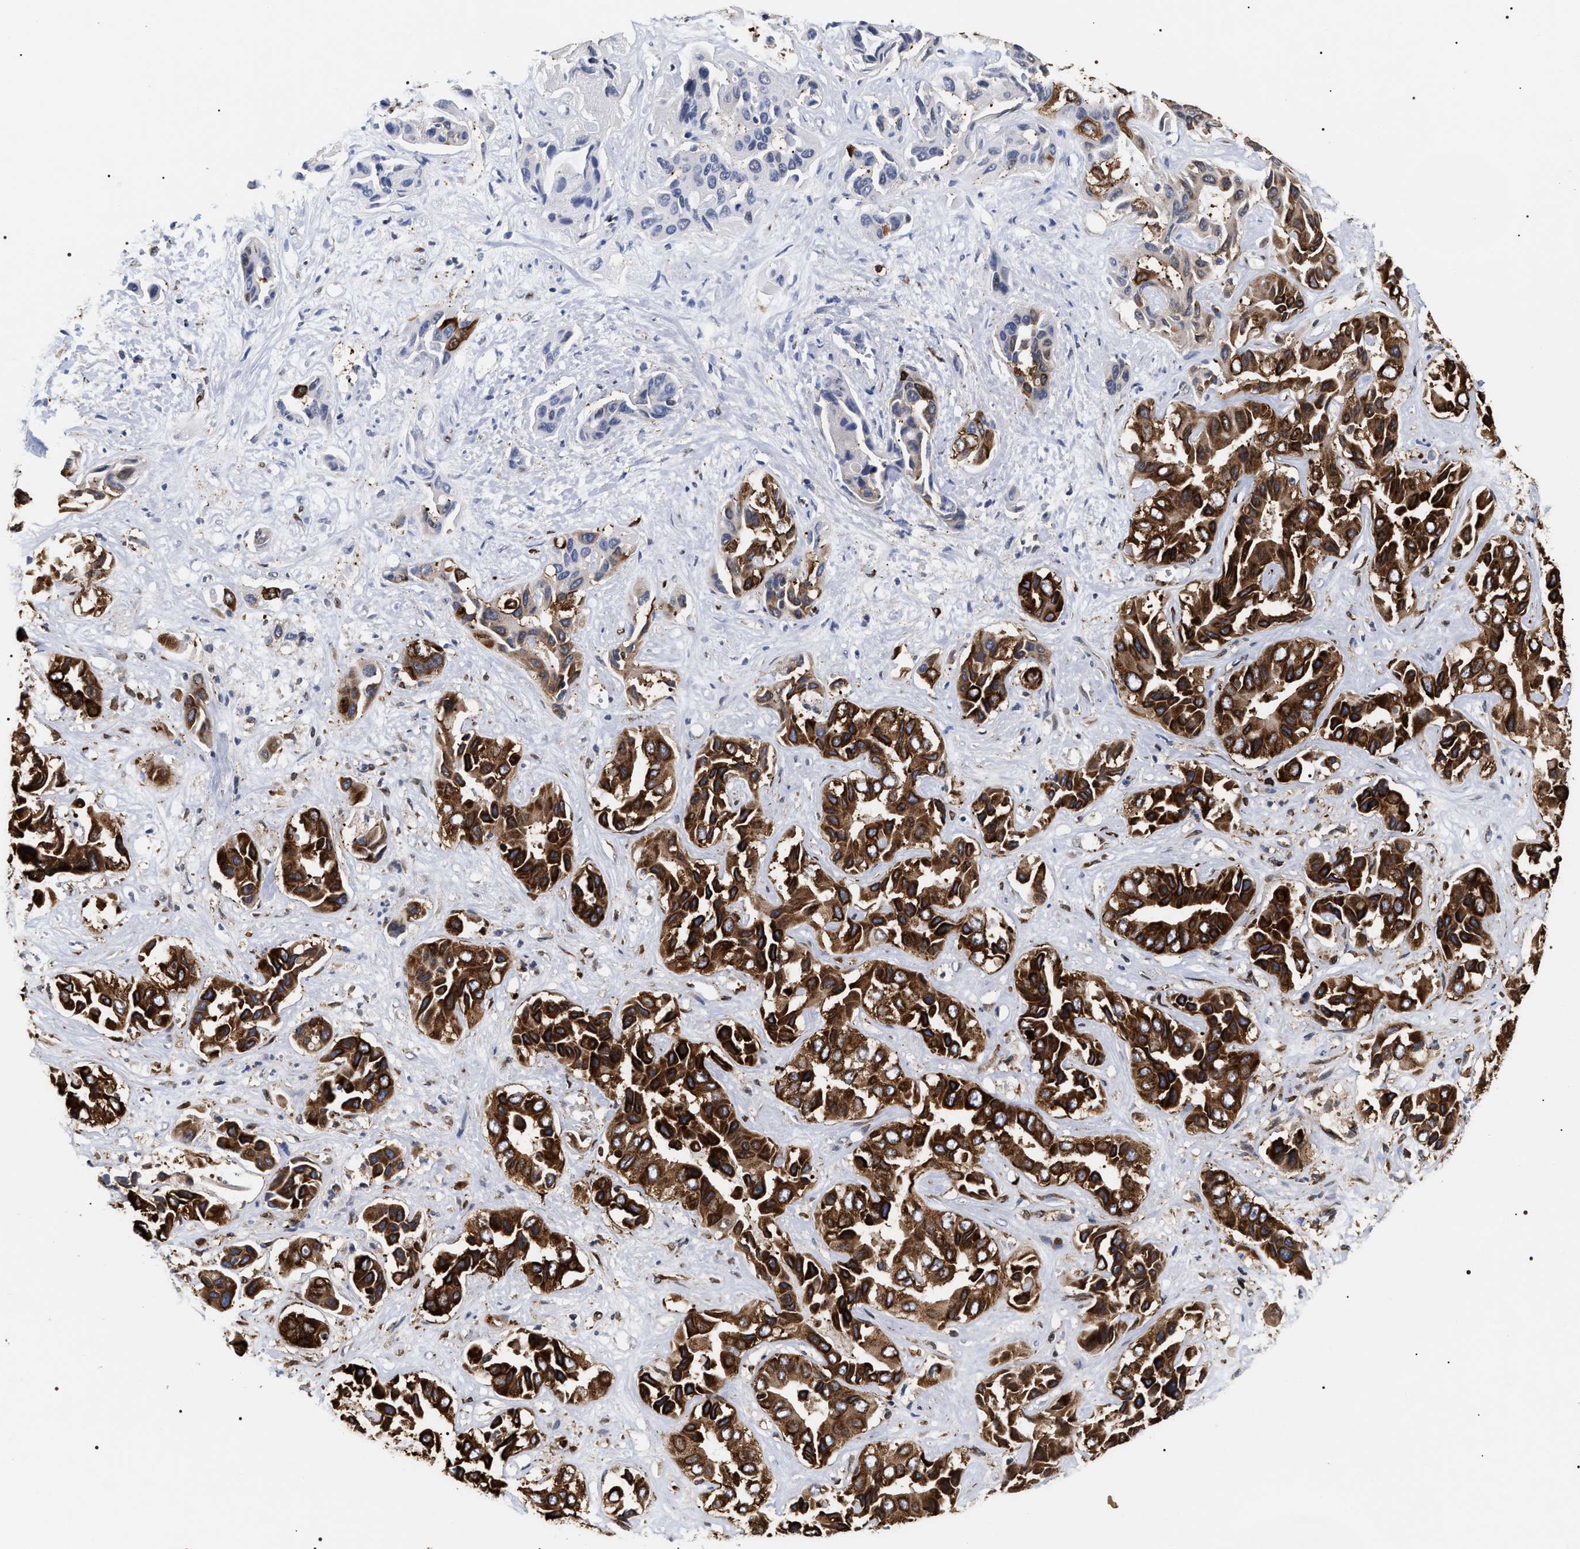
{"staining": {"intensity": "strong", "quantity": ">75%", "location": "cytoplasmic/membranous"}, "tissue": "liver cancer", "cell_type": "Tumor cells", "image_type": "cancer", "snomed": [{"axis": "morphology", "description": "Cholangiocarcinoma"}, {"axis": "topography", "description": "Liver"}], "caption": "Immunohistochemistry (IHC) of liver cancer shows high levels of strong cytoplasmic/membranous expression in about >75% of tumor cells.", "gene": "SERBP1", "patient": {"sex": "female", "age": 52}}